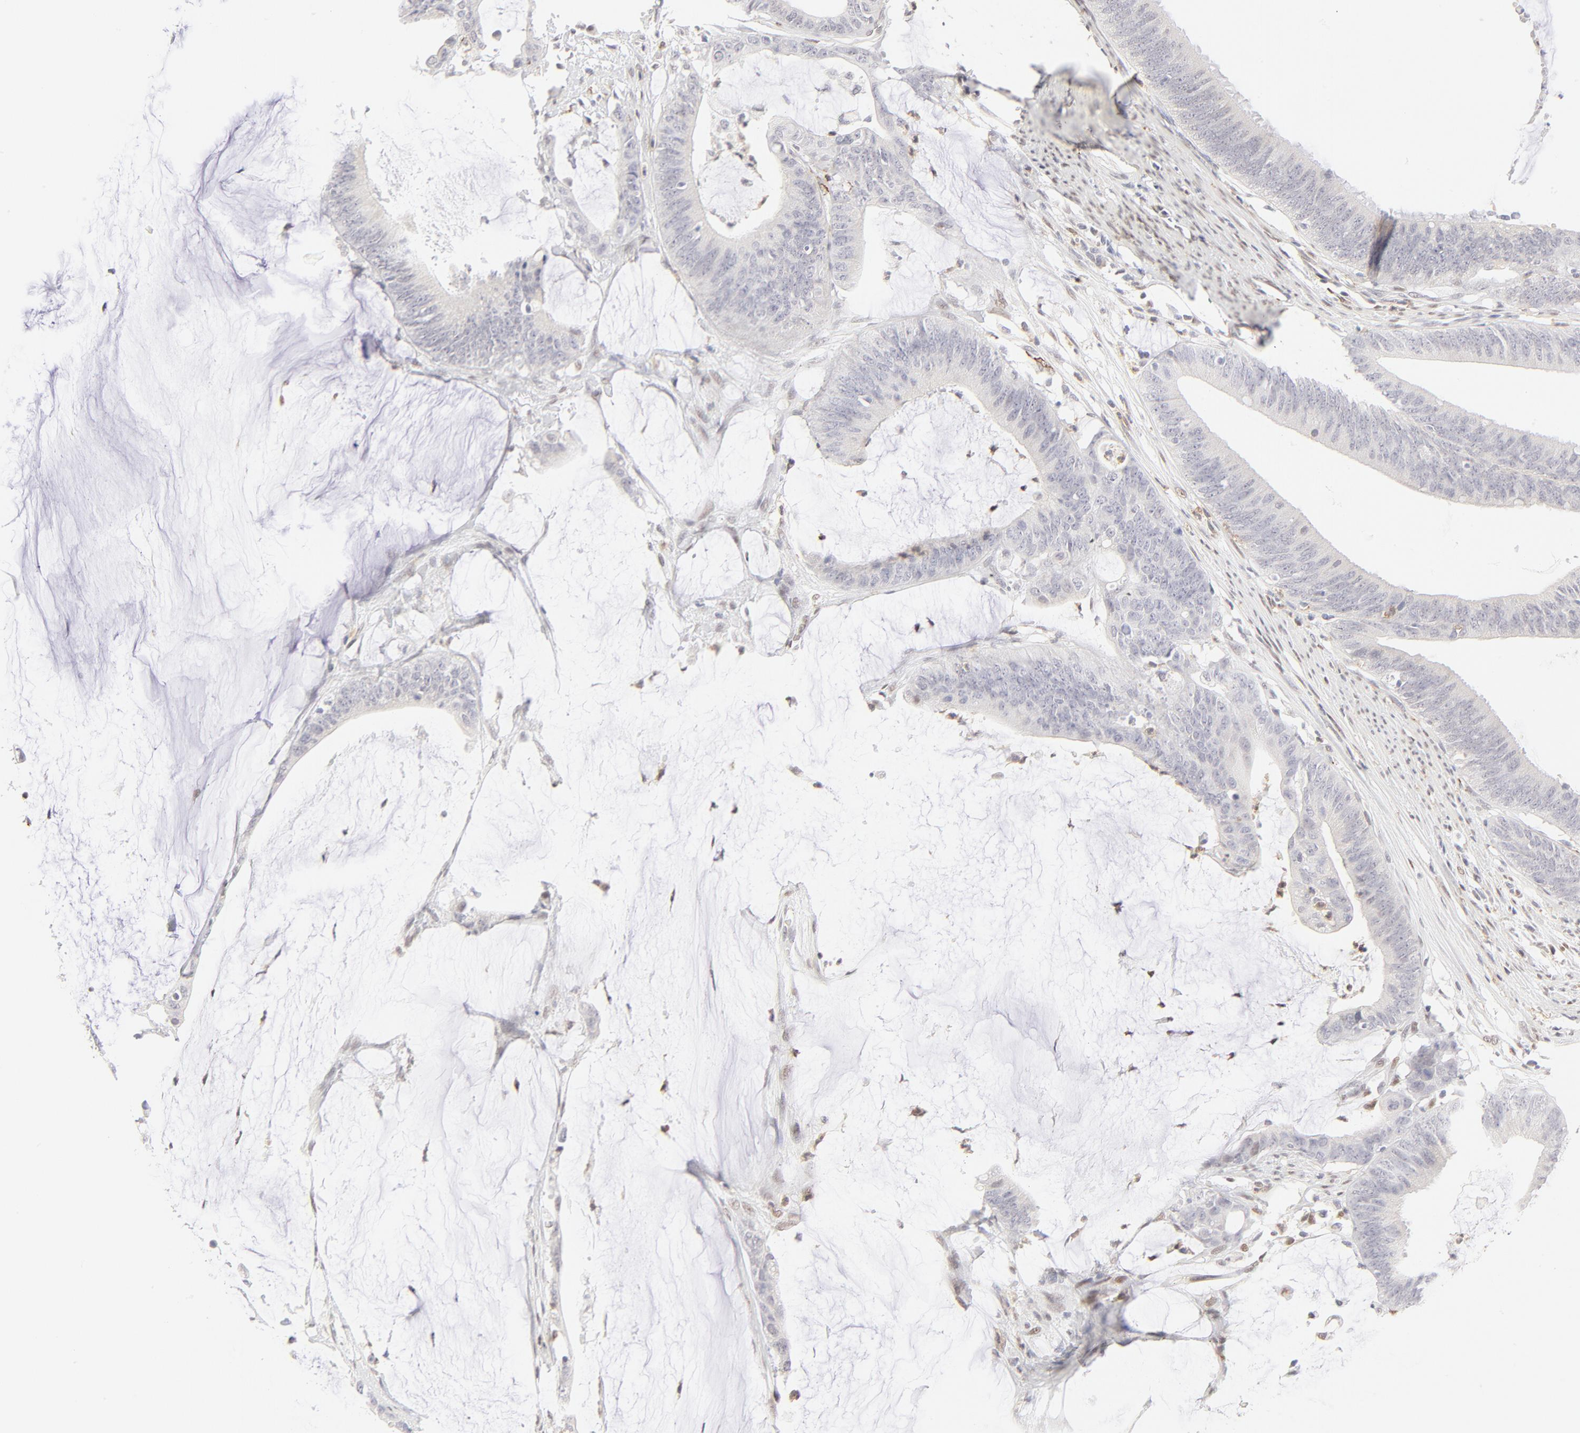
{"staining": {"intensity": "negative", "quantity": "none", "location": "none"}, "tissue": "colorectal cancer", "cell_type": "Tumor cells", "image_type": "cancer", "snomed": [{"axis": "morphology", "description": "Adenocarcinoma, NOS"}, {"axis": "topography", "description": "Rectum"}], "caption": "Immunohistochemical staining of human colorectal cancer (adenocarcinoma) displays no significant staining in tumor cells.", "gene": "PBX1", "patient": {"sex": "female", "age": 66}}